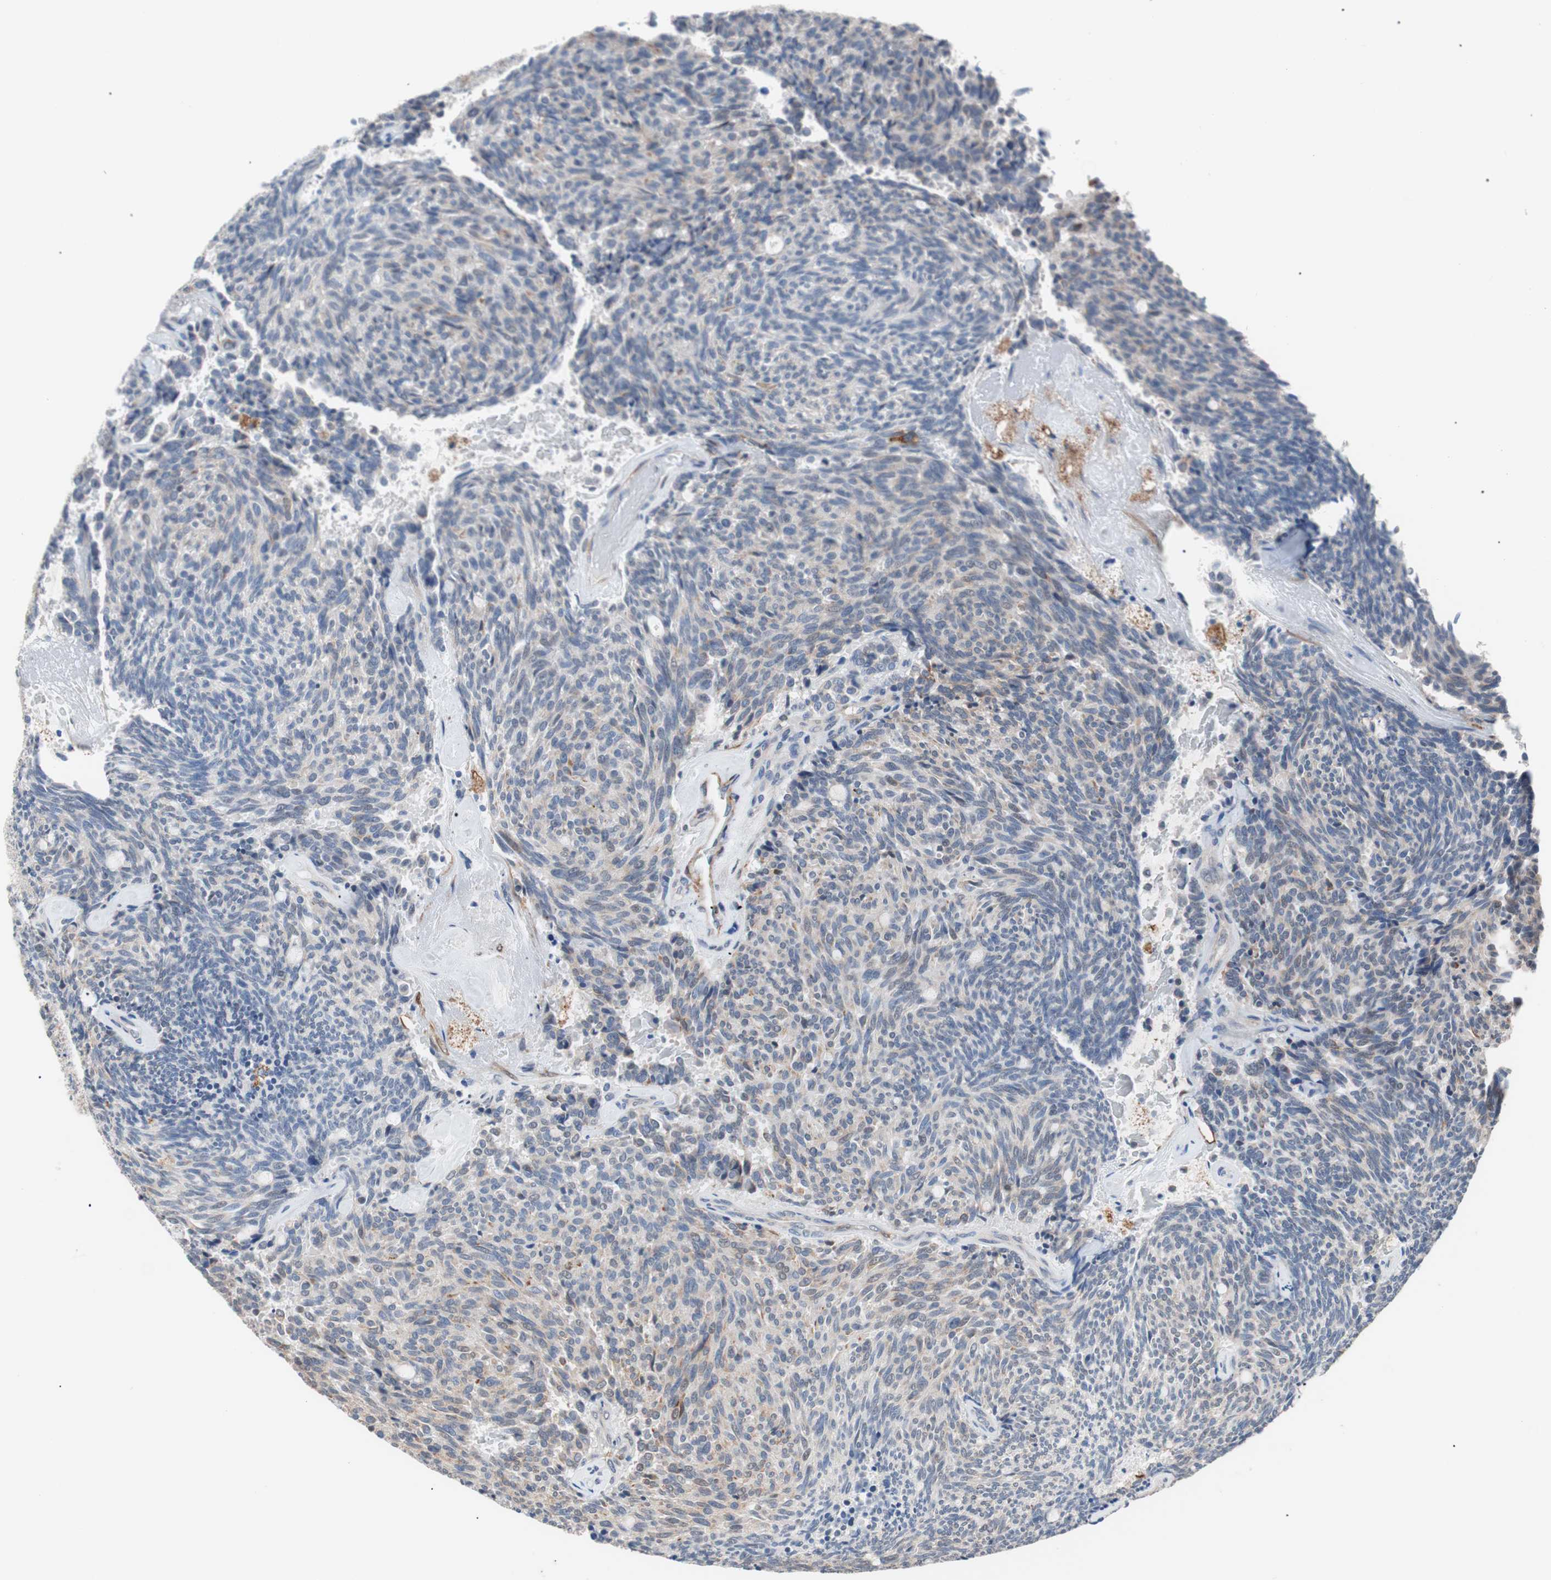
{"staining": {"intensity": "weak", "quantity": "<25%", "location": "cytoplasmic/membranous"}, "tissue": "carcinoid", "cell_type": "Tumor cells", "image_type": "cancer", "snomed": [{"axis": "morphology", "description": "Carcinoid, malignant, NOS"}, {"axis": "topography", "description": "Pancreas"}], "caption": "DAB immunohistochemical staining of malignant carcinoid displays no significant staining in tumor cells.", "gene": "LITAF", "patient": {"sex": "female", "age": 54}}